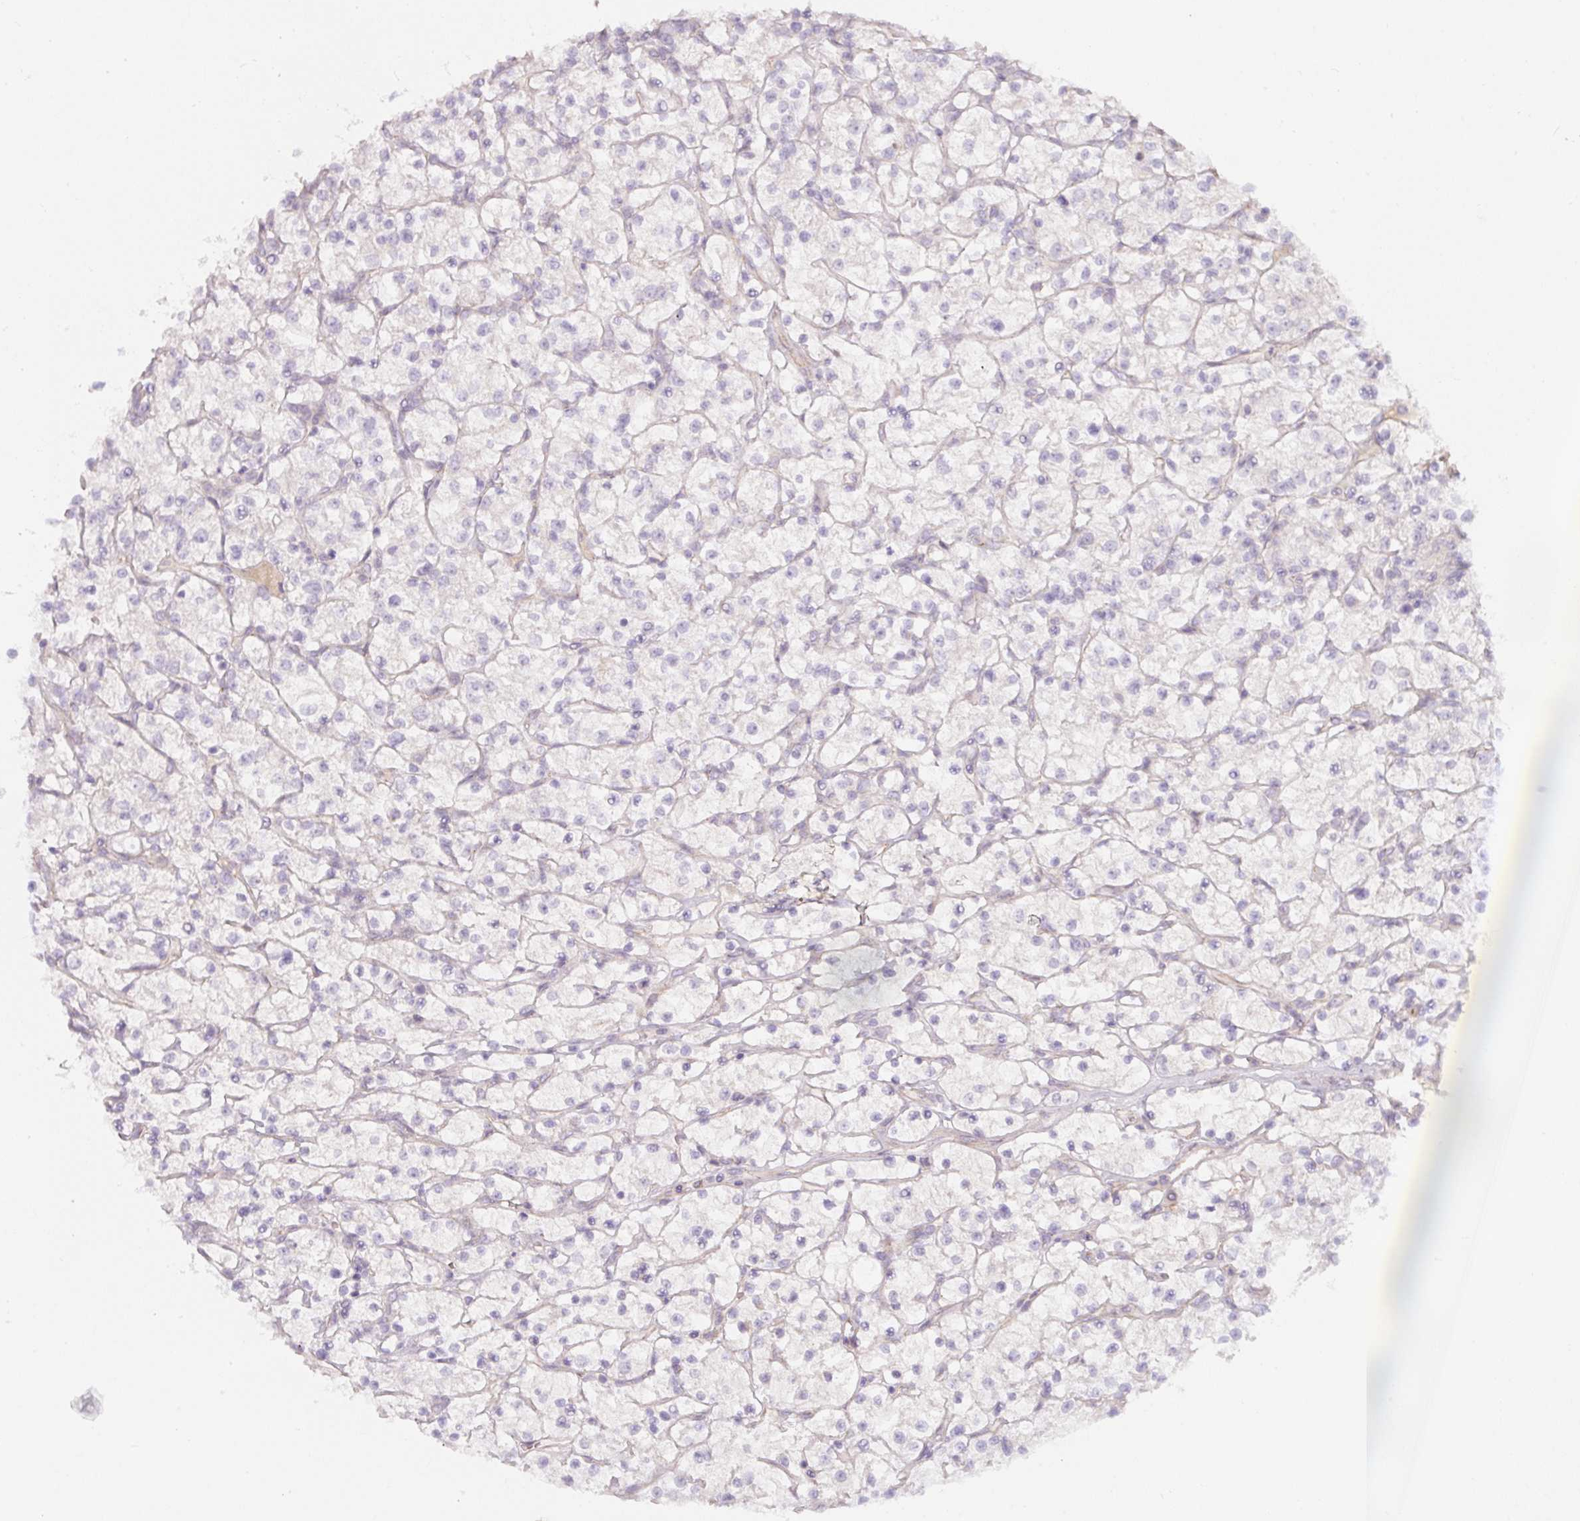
{"staining": {"intensity": "negative", "quantity": "none", "location": "none"}, "tissue": "renal cancer", "cell_type": "Tumor cells", "image_type": "cancer", "snomed": [{"axis": "morphology", "description": "Adenocarcinoma, NOS"}, {"axis": "topography", "description": "Kidney"}], "caption": "Immunohistochemistry (IHC) histopathology image of neoplastic tissue: human renal cancer stained with DAB (3,3'-diaminobenzidine) demonstrates no significant protein staining in tumor cells. (DAB immunohistochemistry with hematoxylin counter stain).", "gene": "NBPF11", "patient": {"sex": "female", "age": 64}}